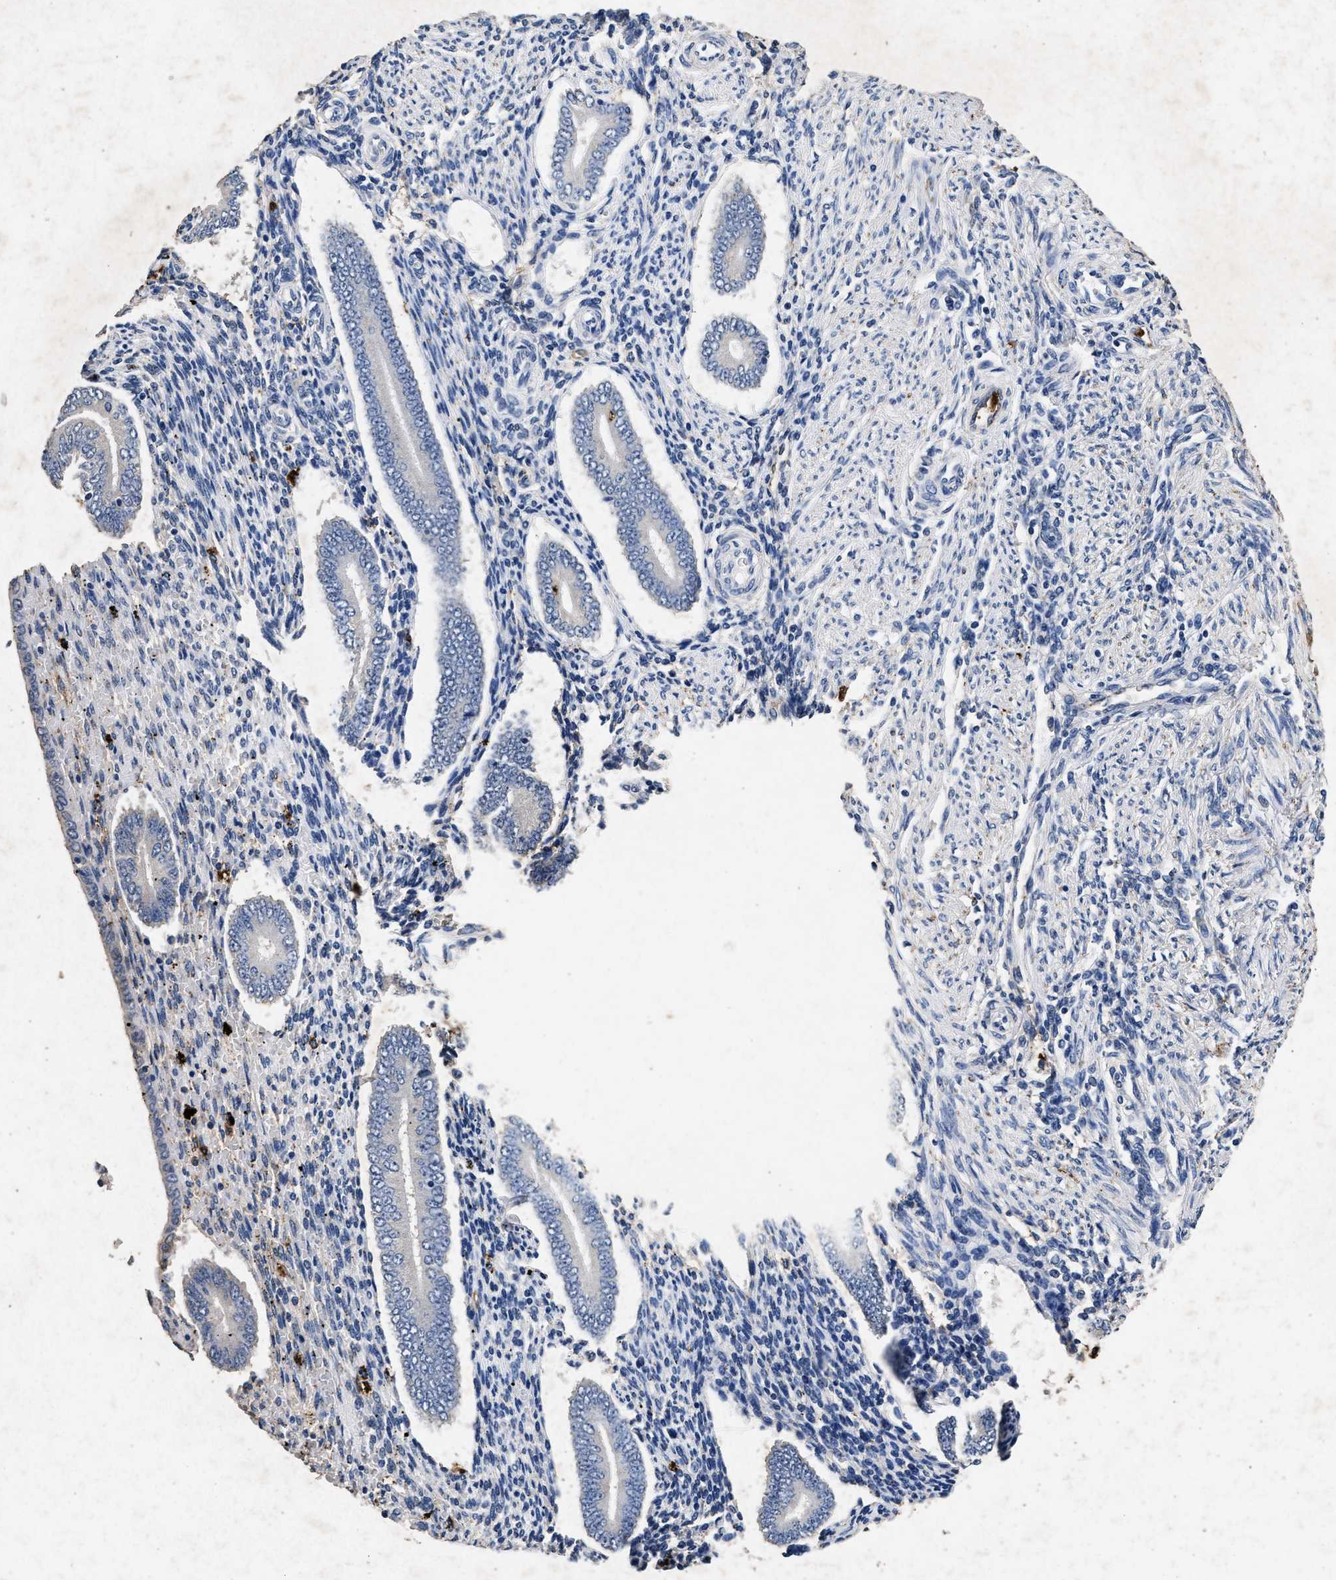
{"staining": {"intensity": "moderate", "quantity": "<25%", "location": "cytoplasmic/membranous"}, "tissue": "endometrium", "cell_type": "Cells in endometrial stroma", "image_type": "normal", "snomed": [{"axis": "morphology", "description": "Normal tissue, NOS"}, {"axis": "topography", "description": "Endometrium"}], "caption": "A micrograph of endometrium stained for a protein shows moderate cytoplasmic/membranous brown staining in cells in endometrial stroma. The staining was performed using DAB (3,3'-diaminobenzidine) to visualize the protein expression in brown, while the nuclei were stained in blue with hematoxylin (Magnification: 20x).", "gene": "LTB4R2", "patient": {"sex": "female", "age": 42}}